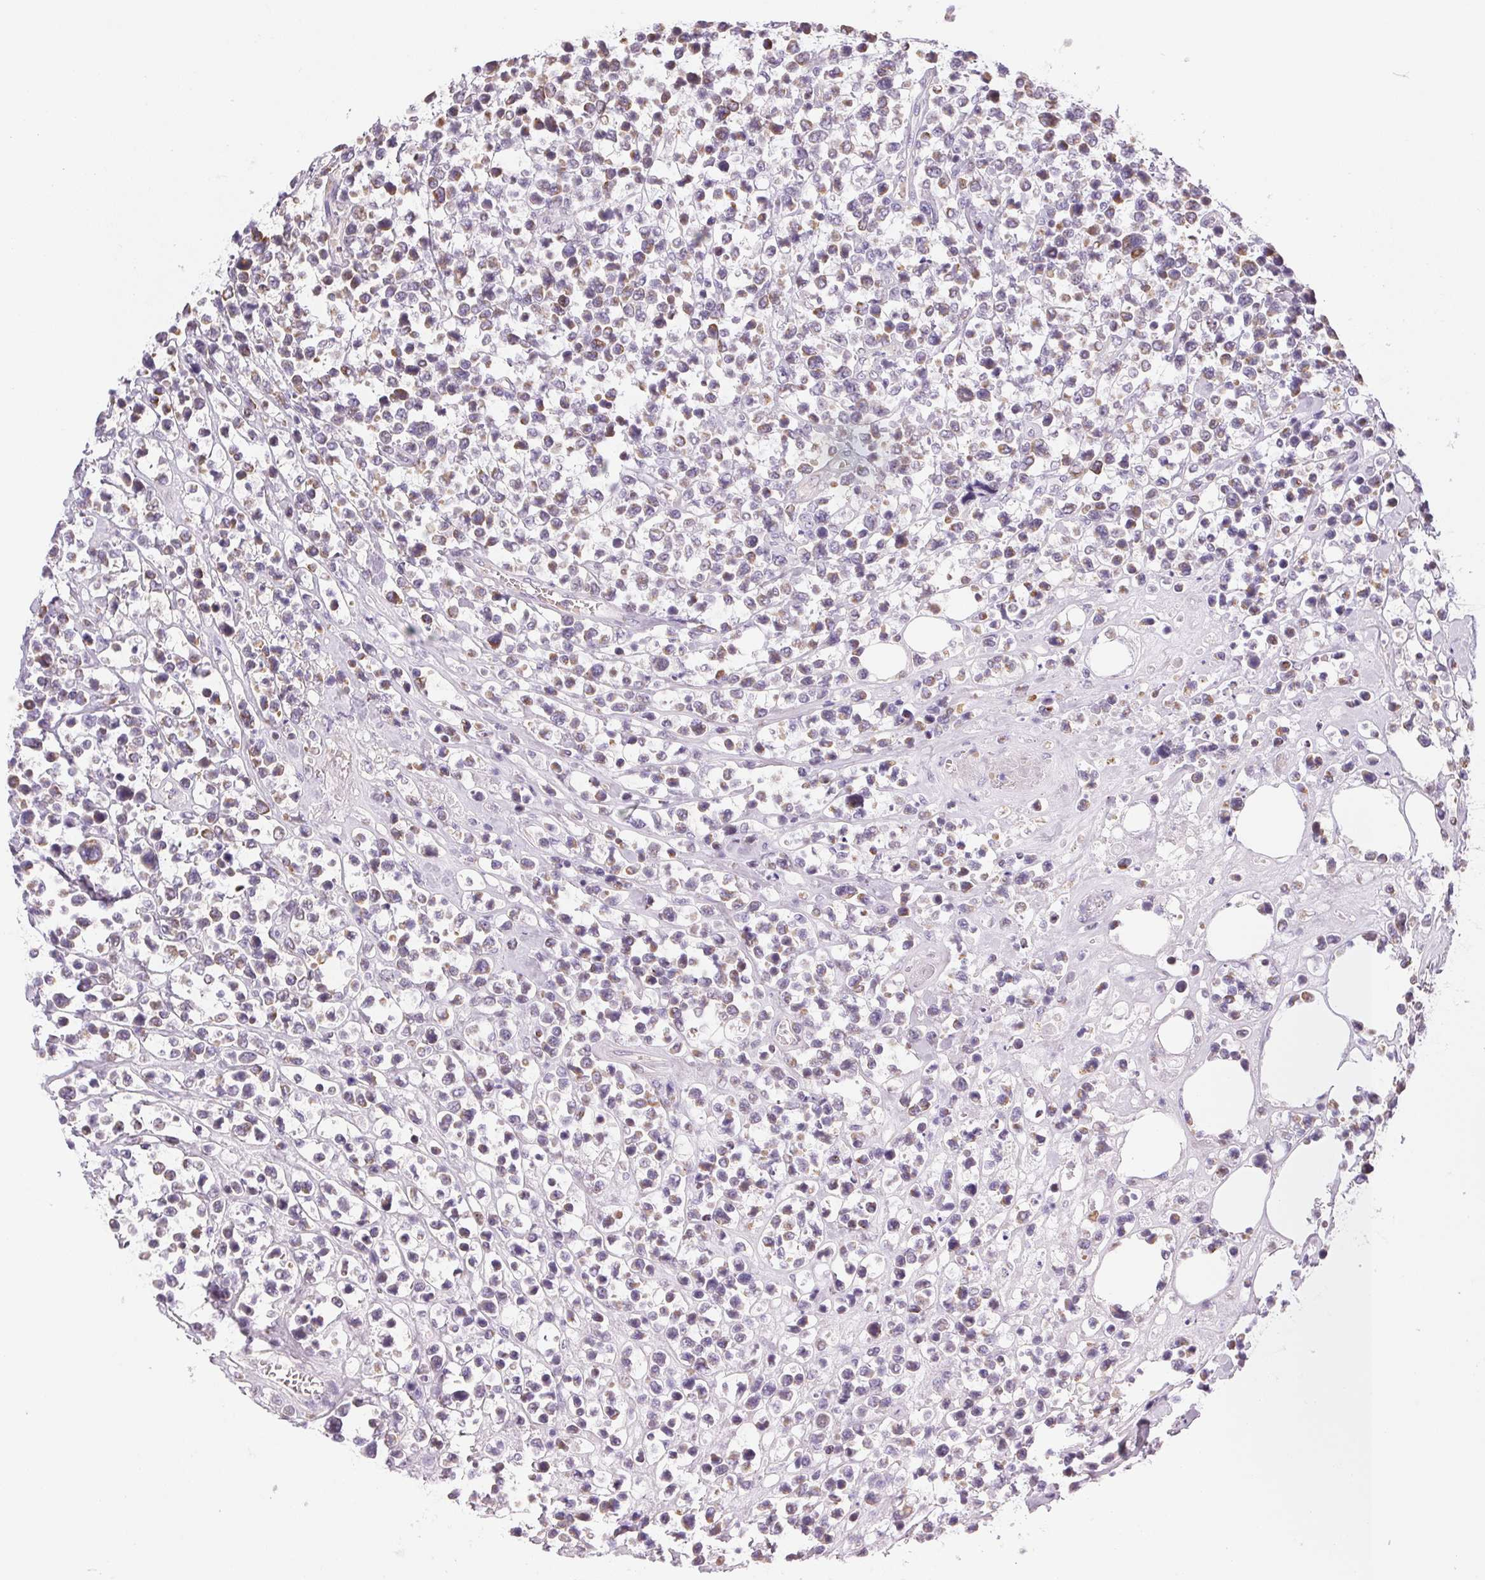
{"staining": {"intensity": "weak", "quantity": "<25%", "location": "cytoplasmic/membranous"}, "tissue": "lymphoma", "cell_type": "Tumor cells", "image_type": "cancer", "snomed": [{"axis": "morphology", "description": "Malignant lymphoma, non-Hodgkin's type, High grade"}, {"axis": "topography", "description": "Soft tissue"}], "caption": "Immunohistochemical staining of lymphoma reveals no significant positivity in tumor cells.", "gene": "SMYD1", "patient": {"sex": "female", "age": 56}}